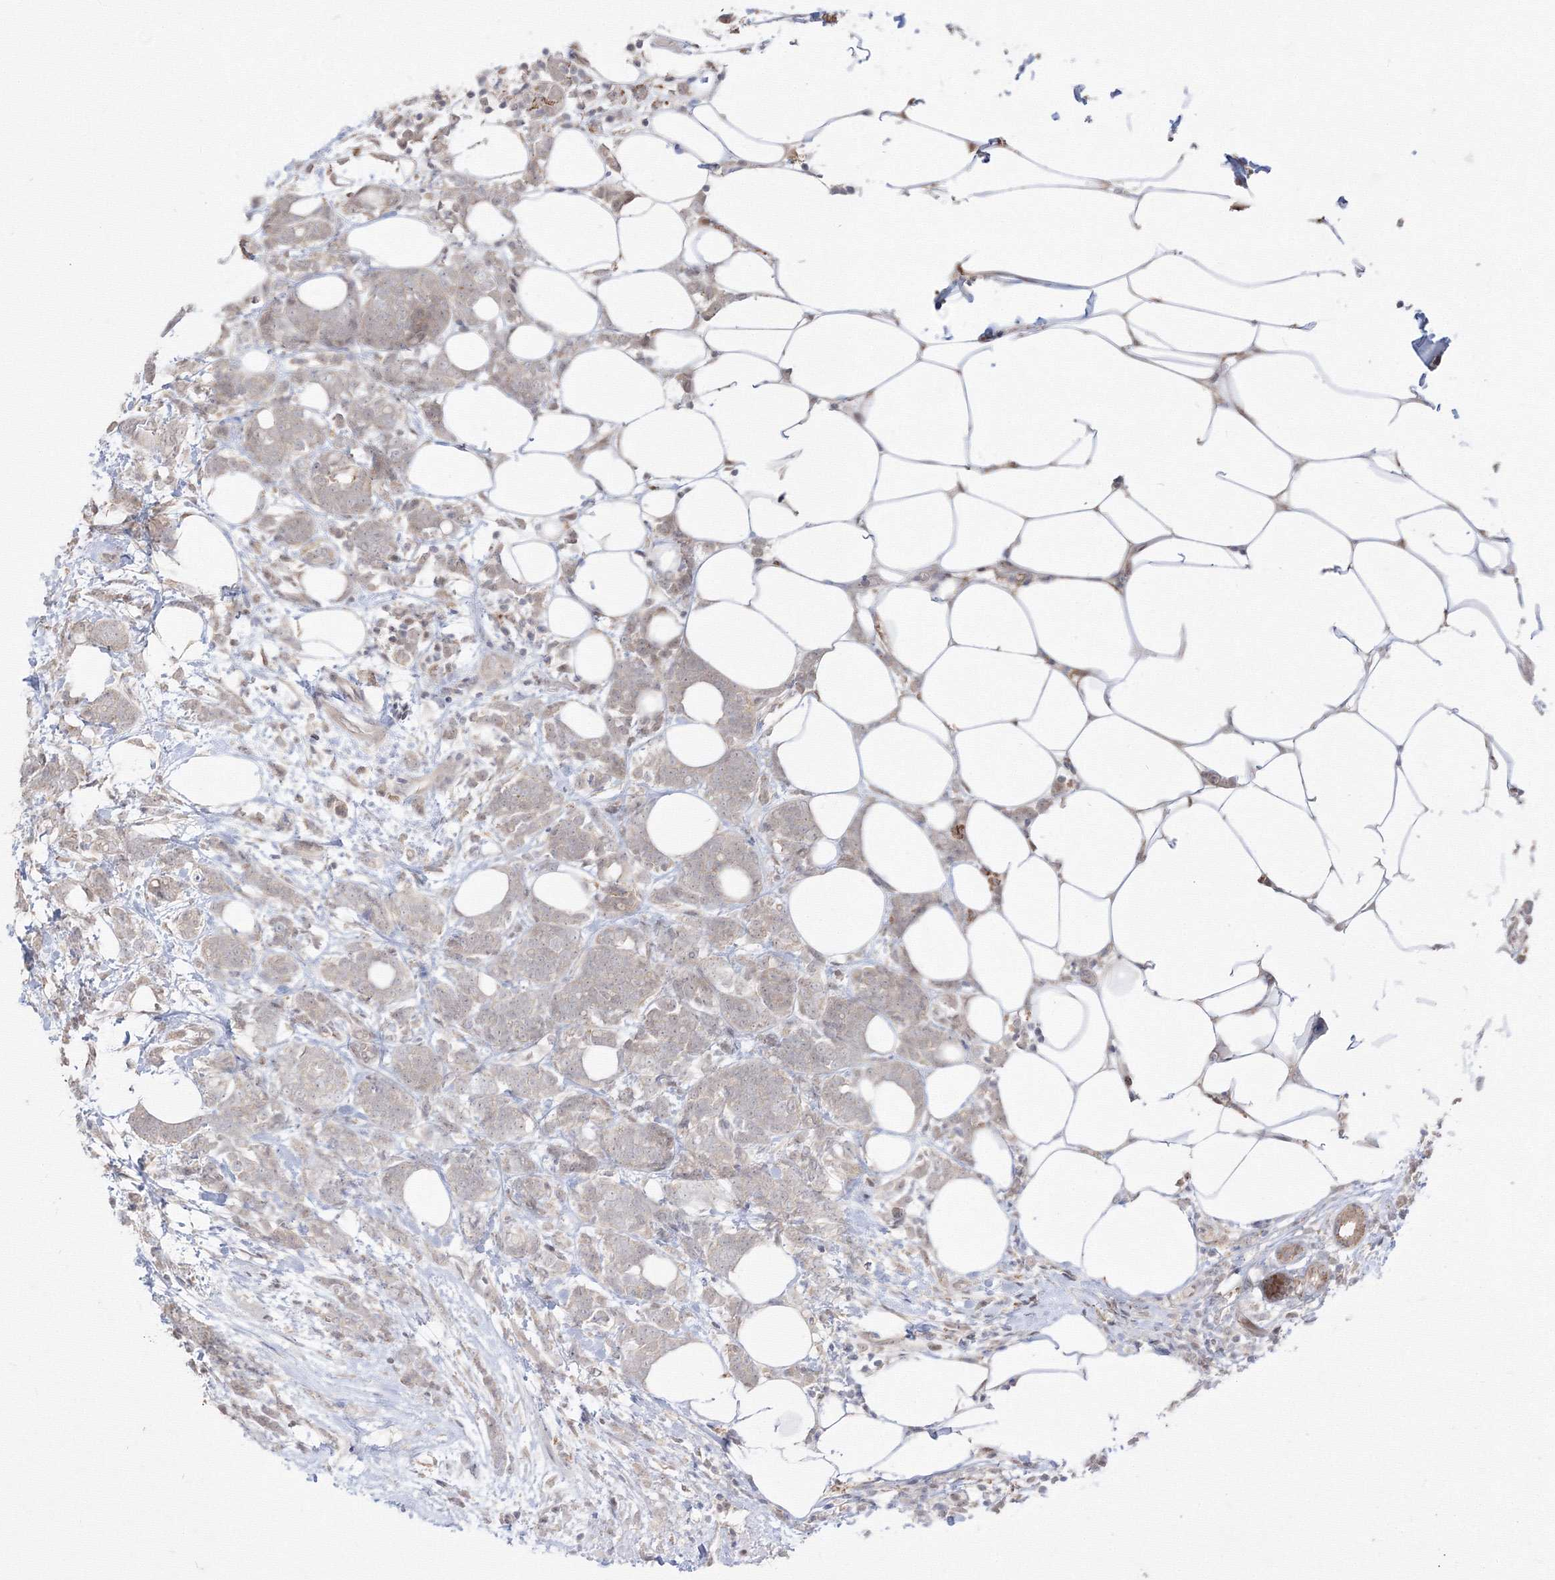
{"staining": {"intensity": "negative", "quantity": "none", "location": "none"}, "tissue": "breast cancer", "cell_type": "Tumor cells", "image_type": "cancer", "snomed": [{"axis": "morphology", "description": "Lobular carcinoma"}, {"axis": "topography", "description": "Breast"}], "caption": "The histopathology image exhibits no staining of tumor cells in breast cancer.", "gene": "COPS4", "patient": {"sex": "female", "age": 58}}